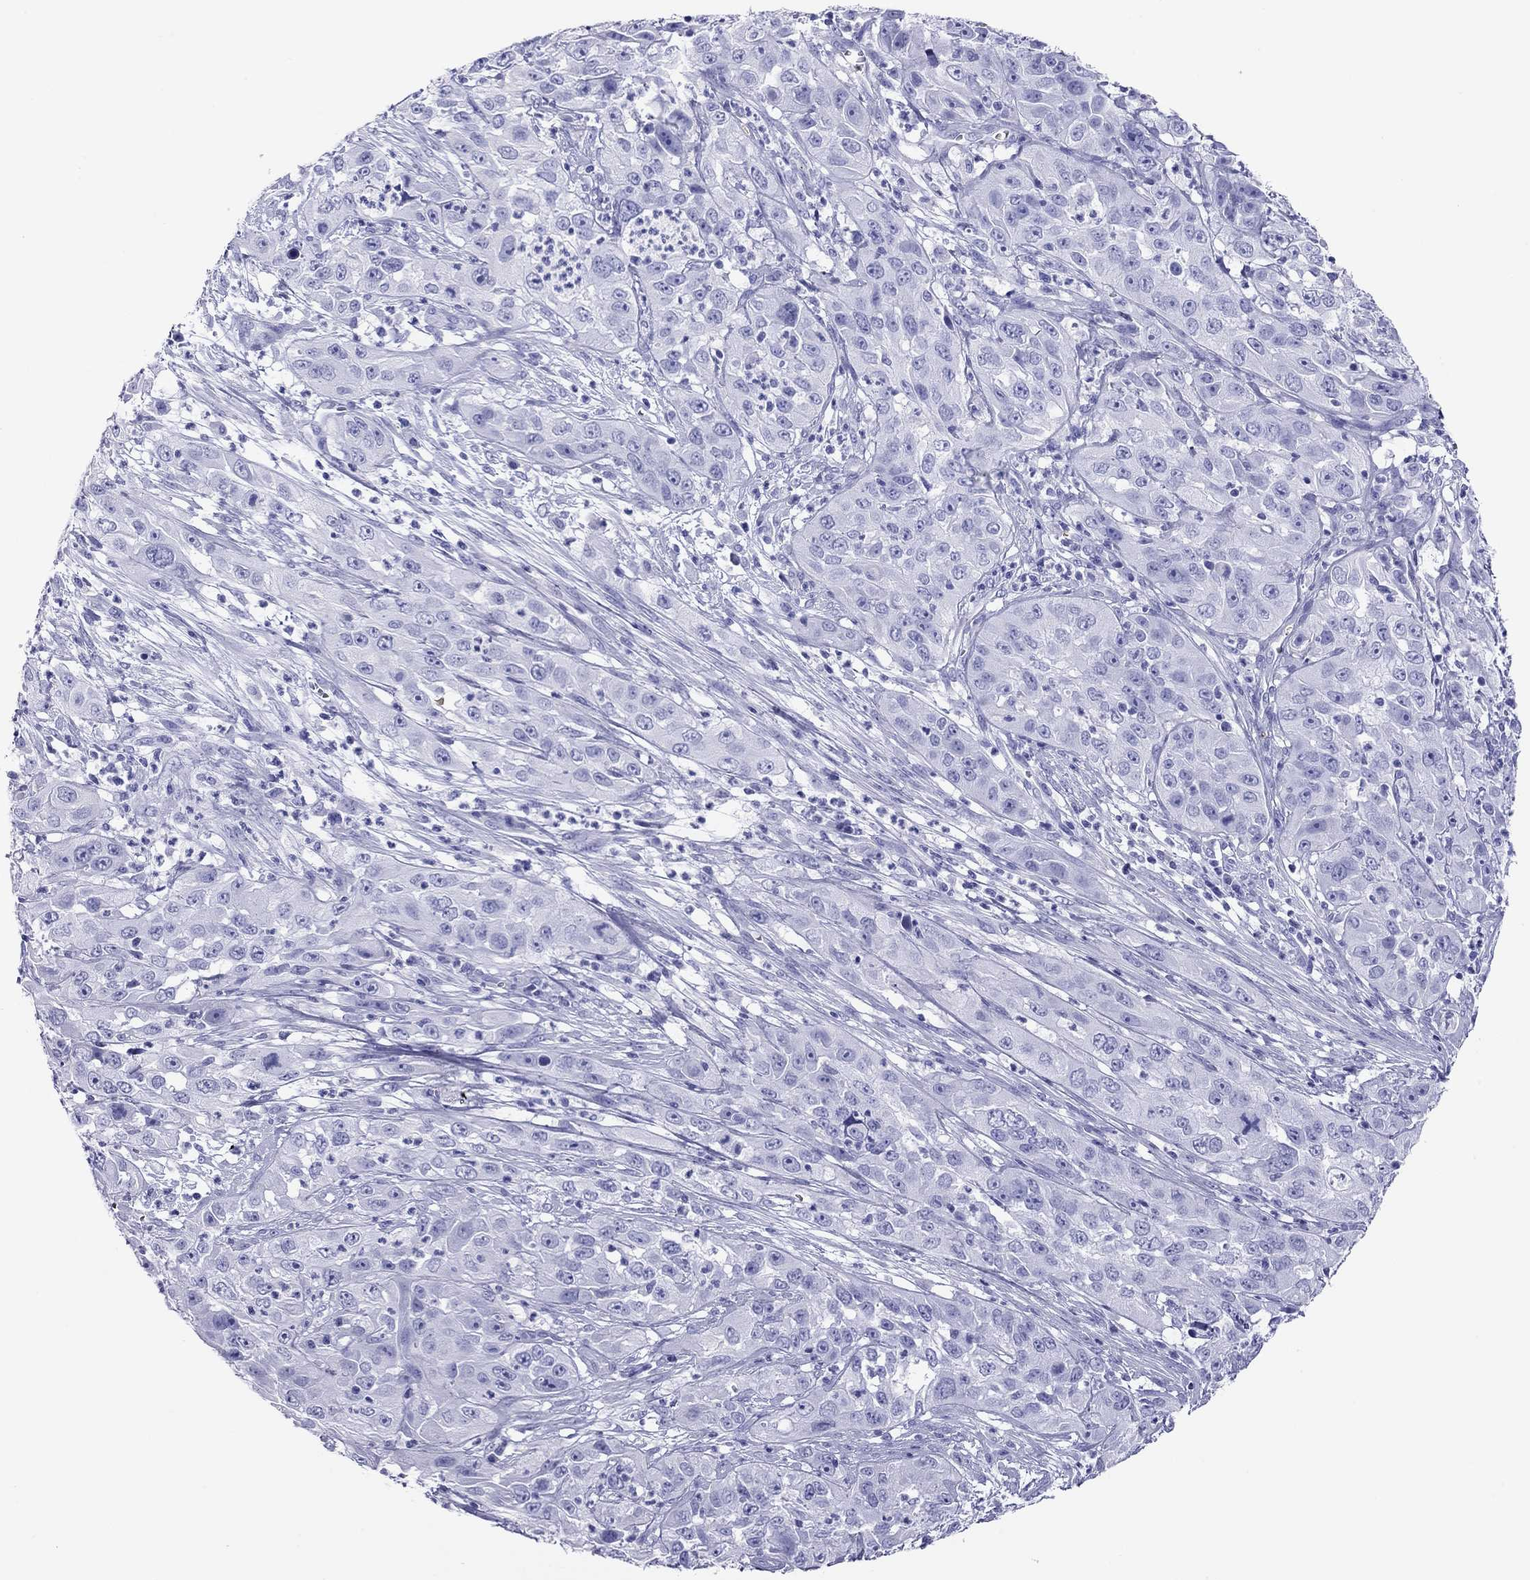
{"staining": {"intensity": "negative", "quantity": "none", "location": "none"}, "tissue": "cervical cancer", "cell_type": "Tumor cells", "image_type": "cancer", "snomed": [{"axis": "morphology", "description": "Squamous cell carcinoma, NOS"}, {"axis": "topography", "description": "Cervix"}], "caption": "Squamous cell carcinoma (cervical) stained for a protein using immunohistochemistry shows no positivity tumor cells.", "gene": "PTPRN", "patient": {"sex": "female", "age": 32}}